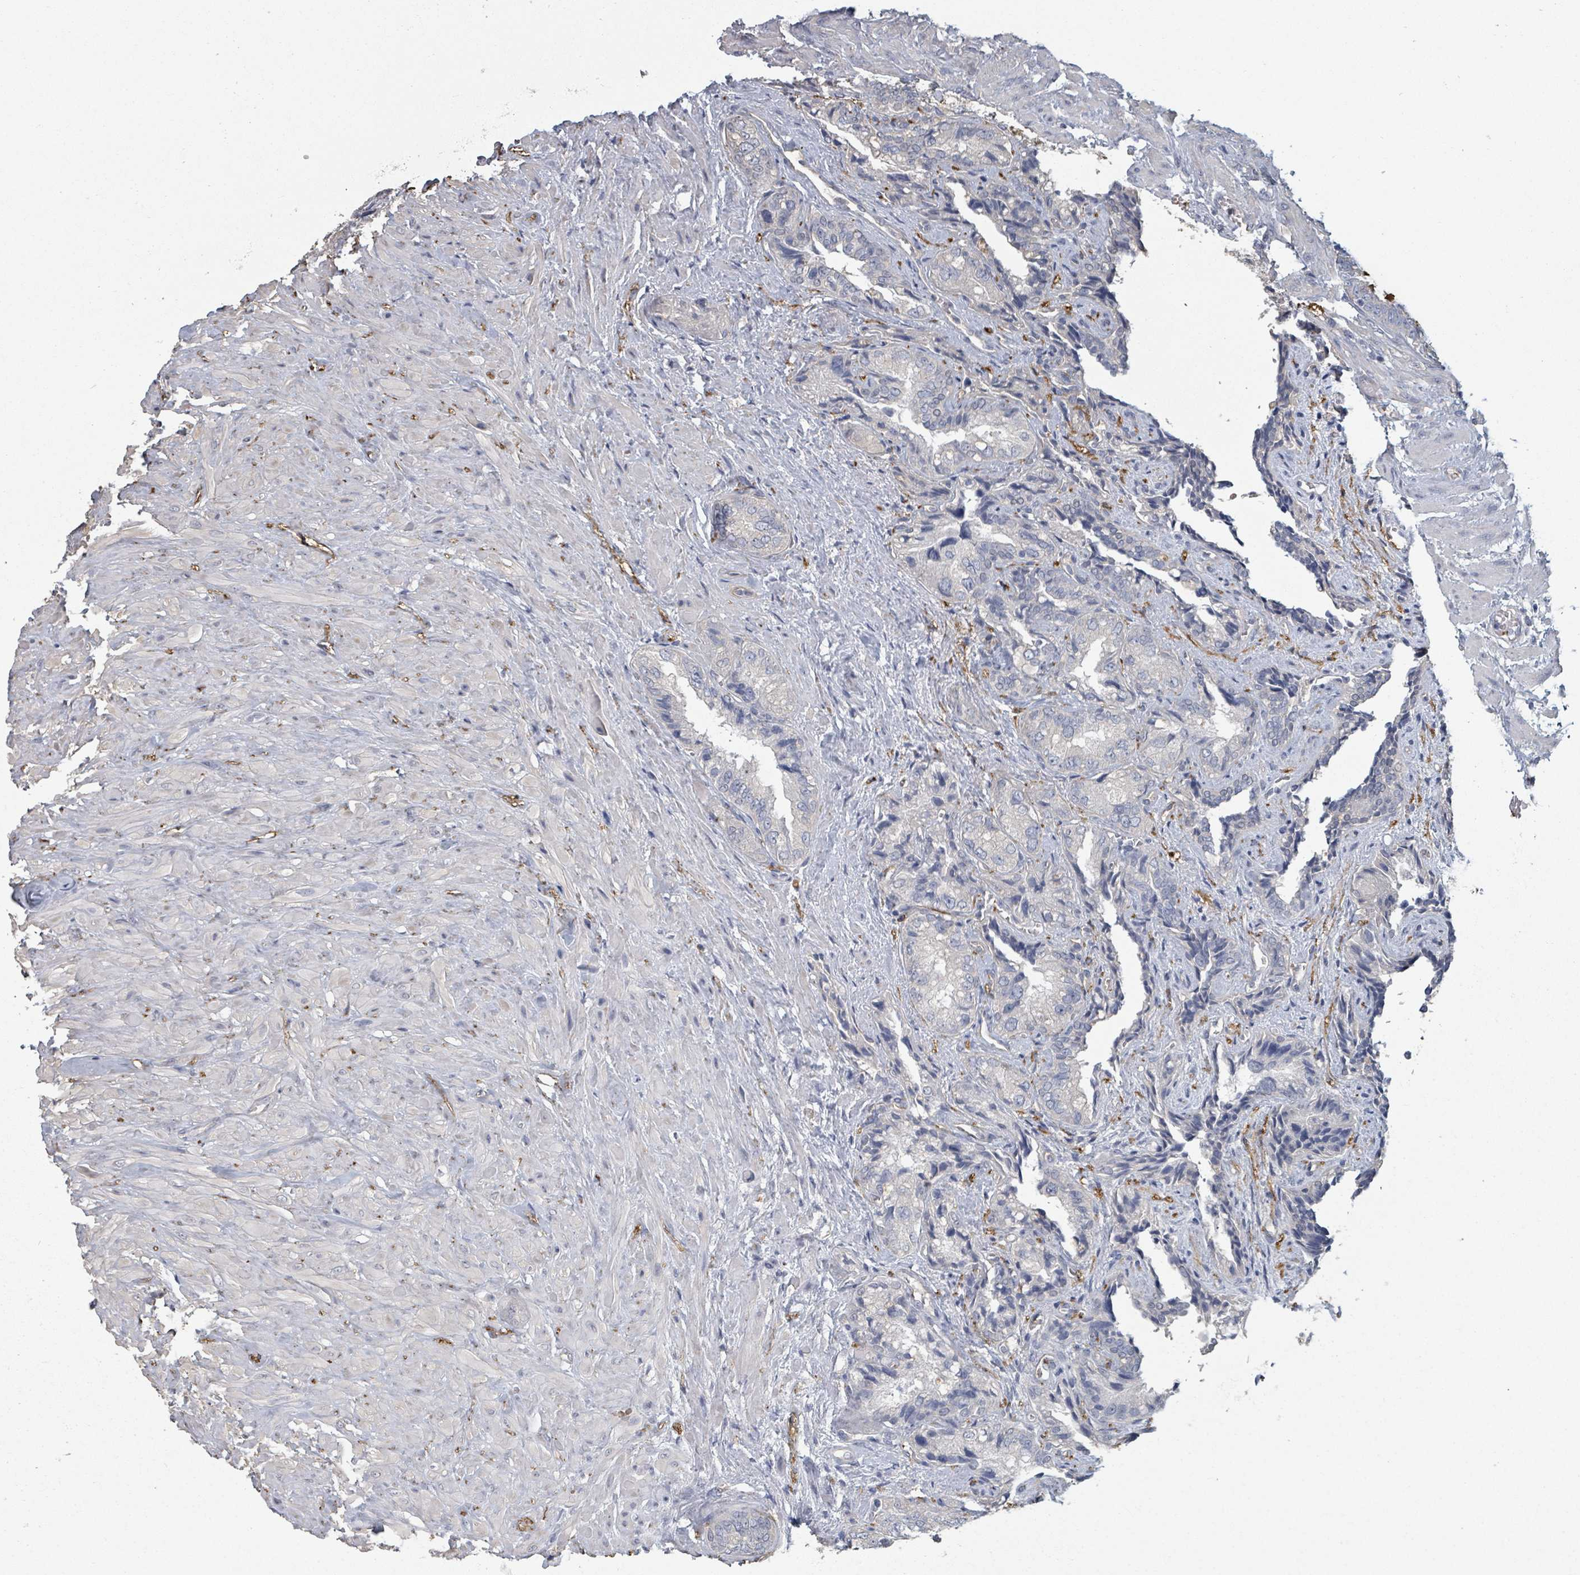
{"staining": {"intensity": "negative", "quantity": "none", "location": "none"}, "tissue": "seminal vesicle", "cell_type": "Glandular cells", "image_type": "normal", "snomed": [{"axis": "morphology", "description": "Normal tissue, NOS"}, {"axis": "topography", "description": "Seminal veicle"}, {"axis": "topography", "description": "Peripheral nerve tissue"}], "caption": "This photomicrograph is of unremarkable seminal vesicle stained with immunohistochemistry to label a protein in brown with the nuclei are counter-stained blue. There is no expression in glandular cells.", "gene": "PLAUR", "patient": {"sex": "male", "age": 67}}